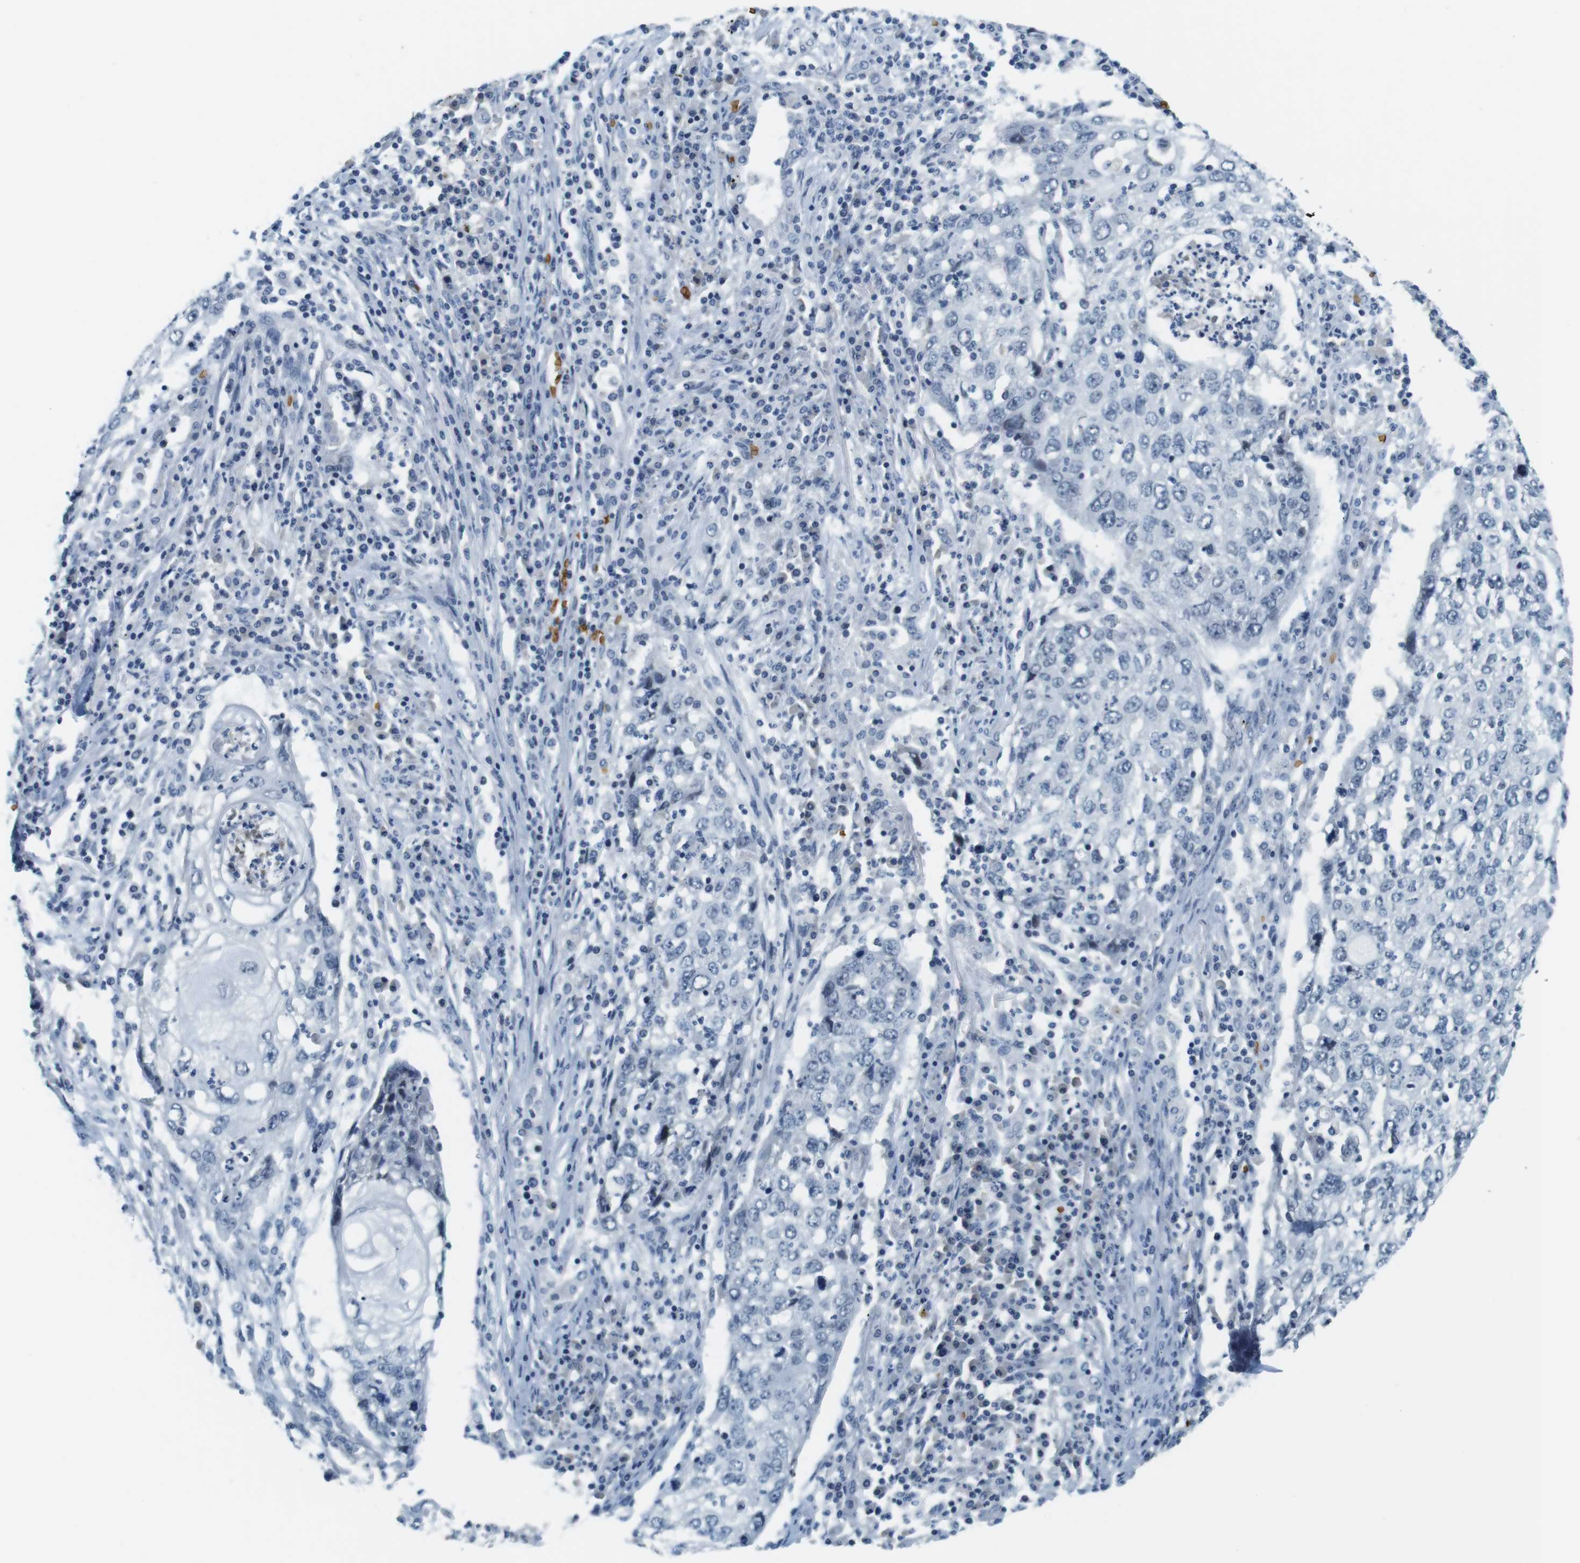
{"staining": {"intensity": "negative", "quantity": "none", "location": "none"}, "tissue": "lung cancer", "cell_type": "Tumor cells", "image_type": "cancer", "snomed": [{"axis": "morphology", "description": "Squamous cell carcinoma, NOS"}, {"axis": "topography", "description": "Lung"}], "caption": "A micrograph of lung cancer (squamous cell carcinoma) stained for a protein shows no brown staining in tumor cells.", "gene": "SLC4A1", "patient": {"sex": "female", "age": 63}}